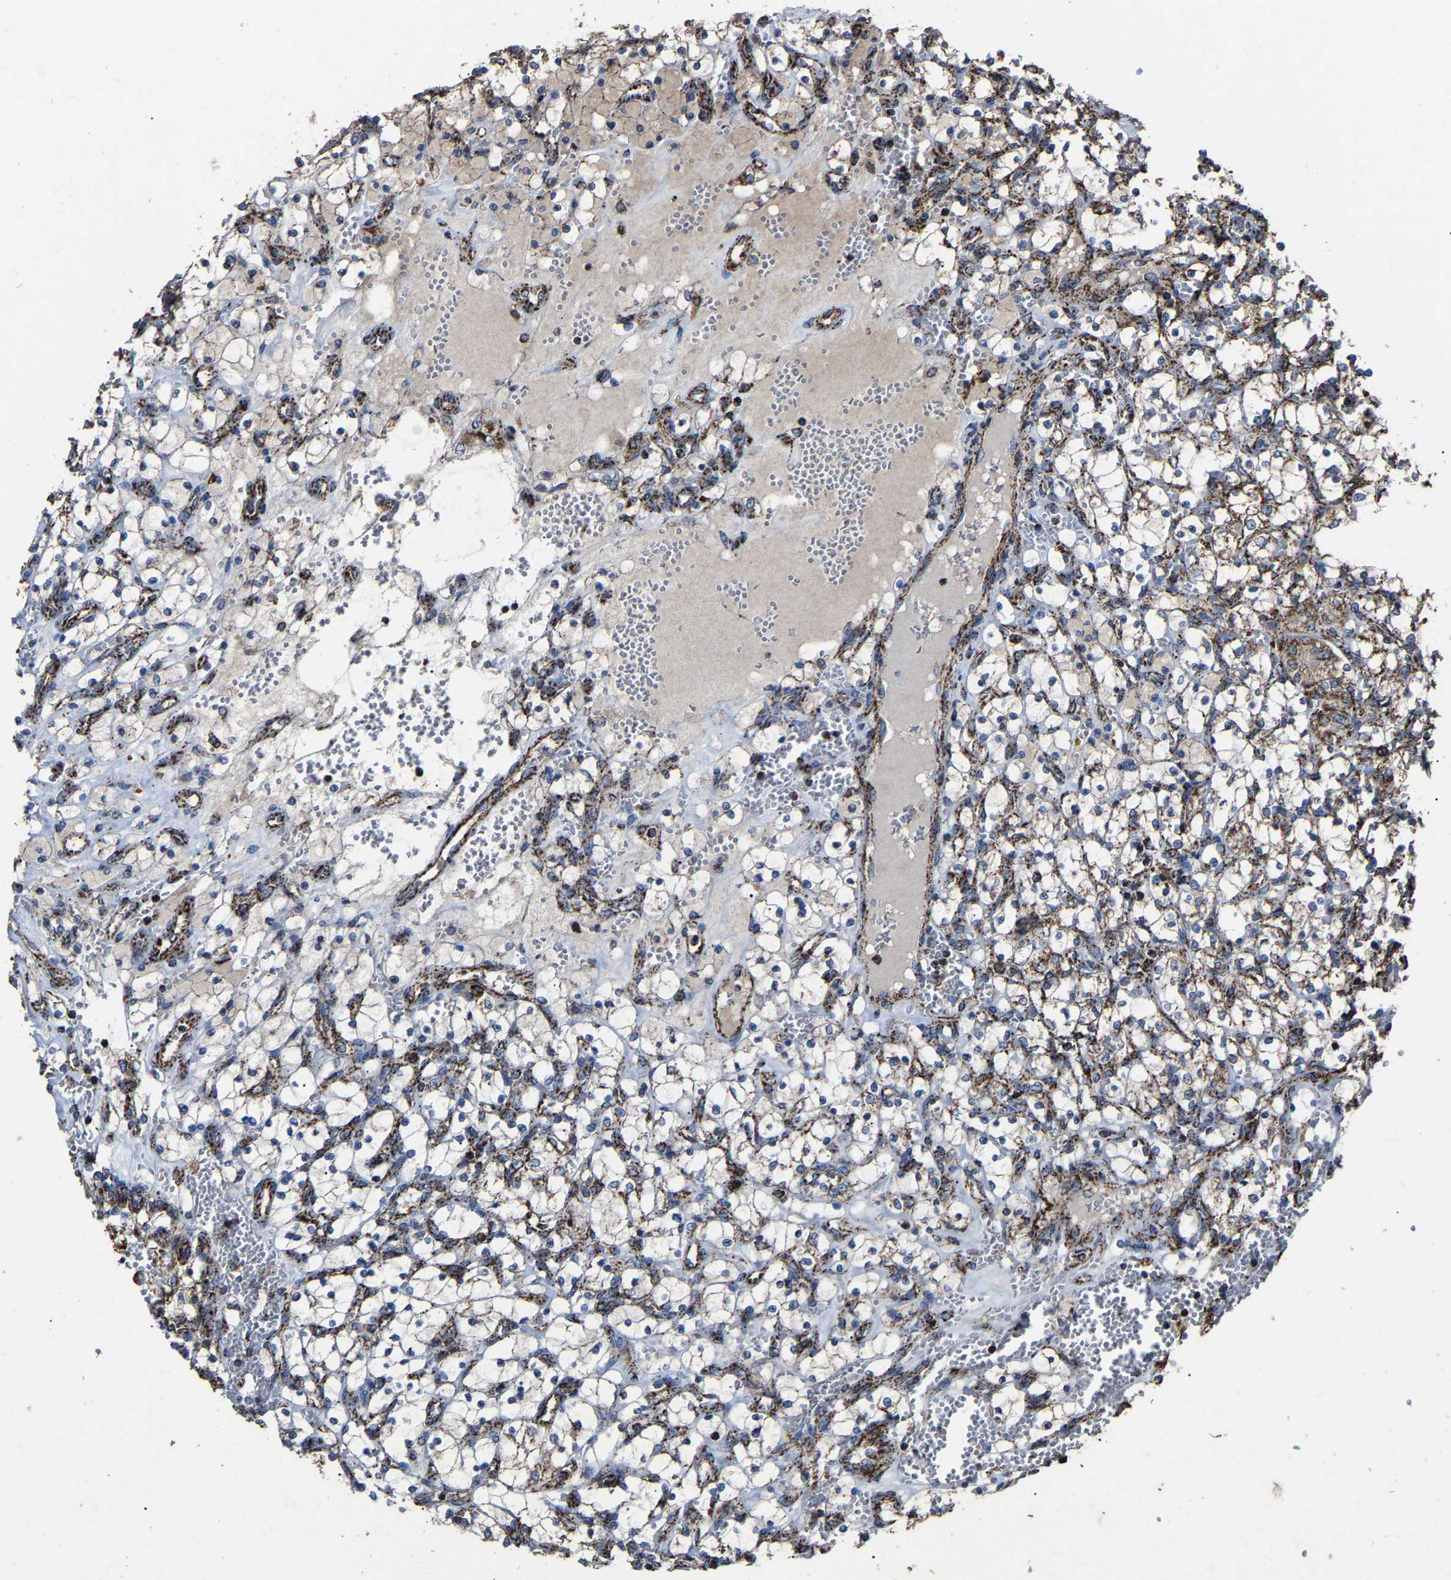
{"staining": {"intensity": "negative", "quantity": "none", "location": "none"}, "tissue": "renal cancer", "cell_type": "Tumor cells", "image_type": "cancer", "snomed": [{"axis": "morphology", "description": "Adenocarcinoma, NOS"}, {"axis": "topography", "description": "Kidney"}], "caption": "This histopathology image is of adenocarcinoma (renal) stained with immunohistochemistry (IHC) to label a protein in brown with the nuclei are counter-stained blue. There is no positivity in tumor cells. (Brightfield microscopy of DAB (3,3'-diaminobenzidine) IHC at high magnification).", "gene": "NDUFV3", "patient": {"sex": "female", "age": 69}}